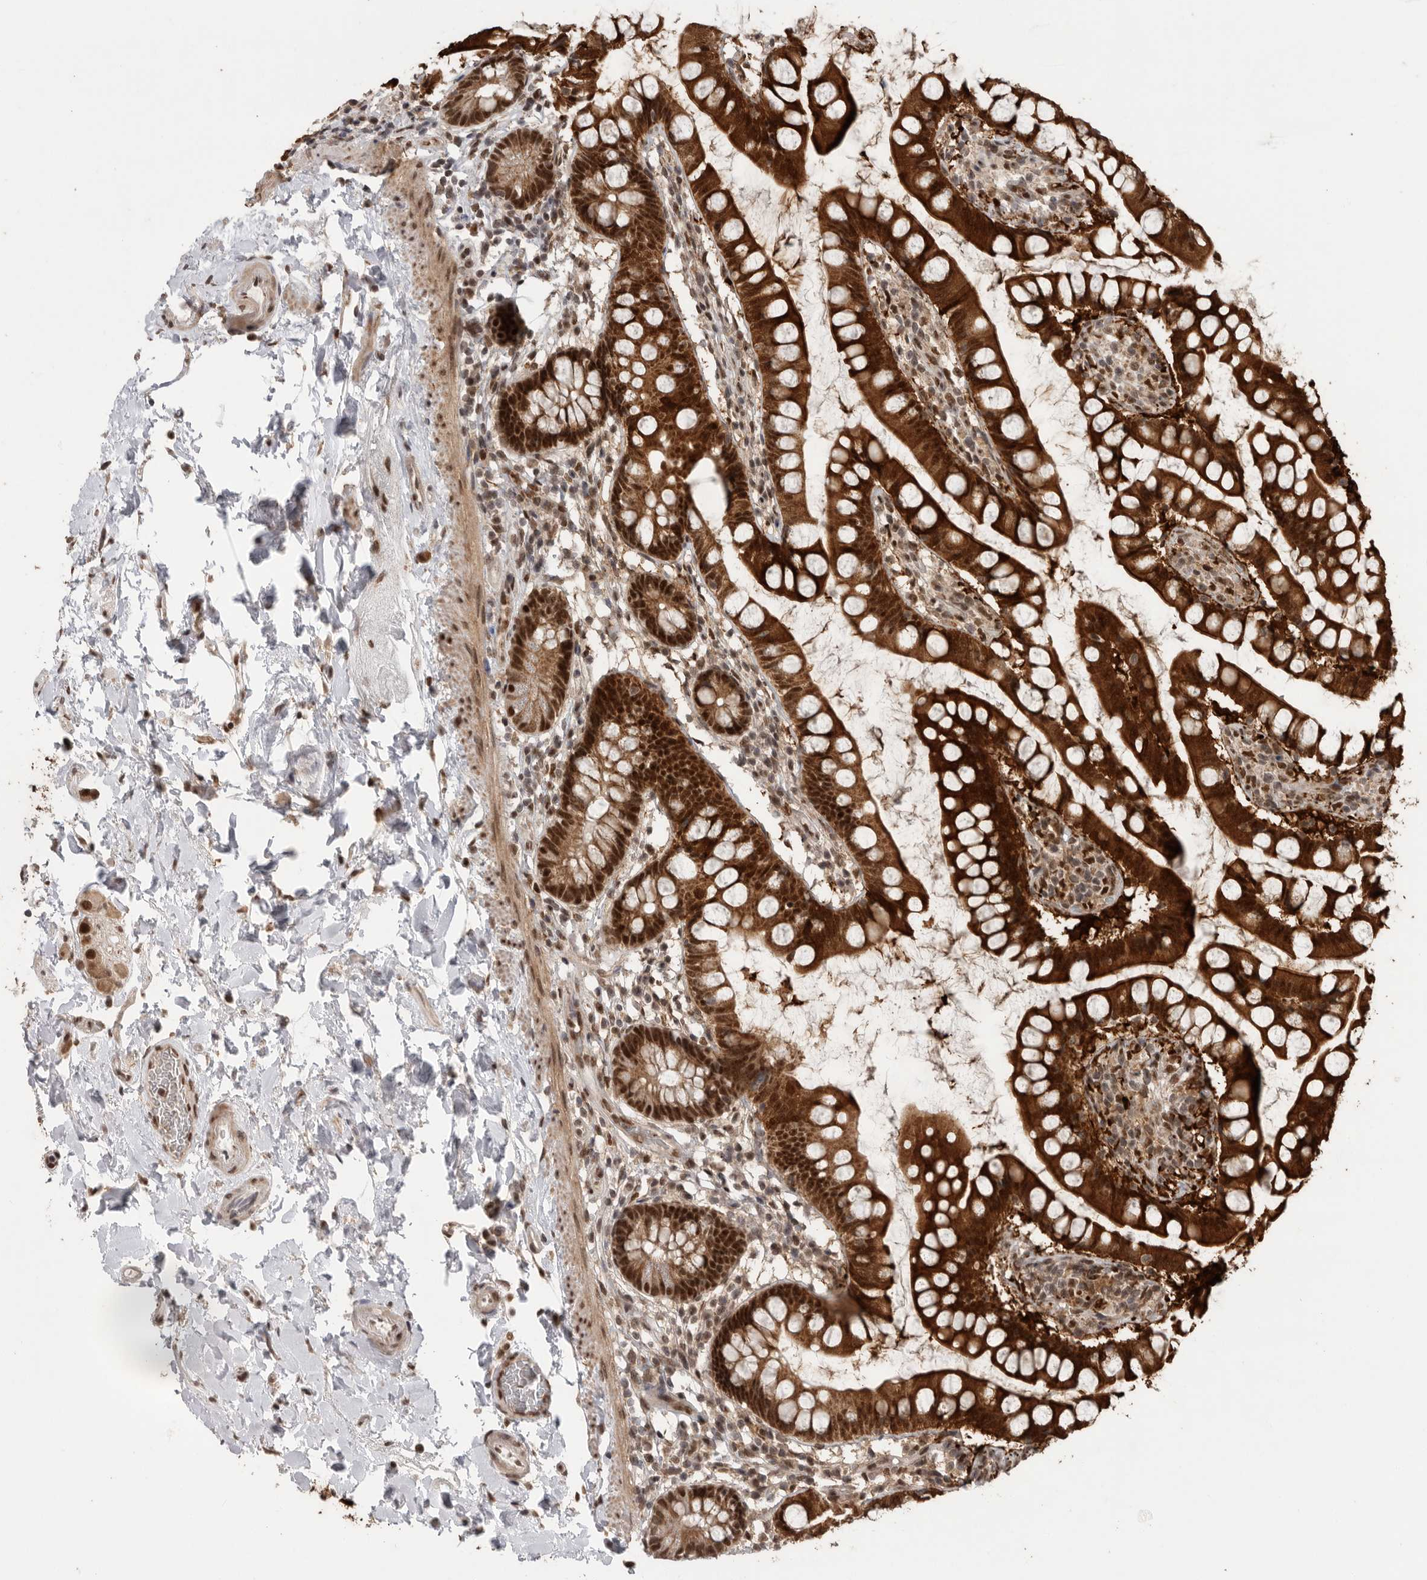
{"staining": {"intensity": "strong", "quantity": ">75%", "location": "cytoplasmic/membranous,nuclear"}, "tissue": "small intestine", "cell_type": "Glandular cells", "image_type": "normal", "snomed": [{"axis": "morphology", "description": "Normal tissue, NOS"}, {"axis": "topography", "description": "Small intestine"}], "caption": "An image of small intestine stained for a protein exhibits strong cytoplasmic/membranous,nuclear brown staining in glandular cells. (Brightfield microscopy of DAB IHC at high magnification).", "gene": "PPP1R10", "patient": {"sex": "female", "age": 84}}